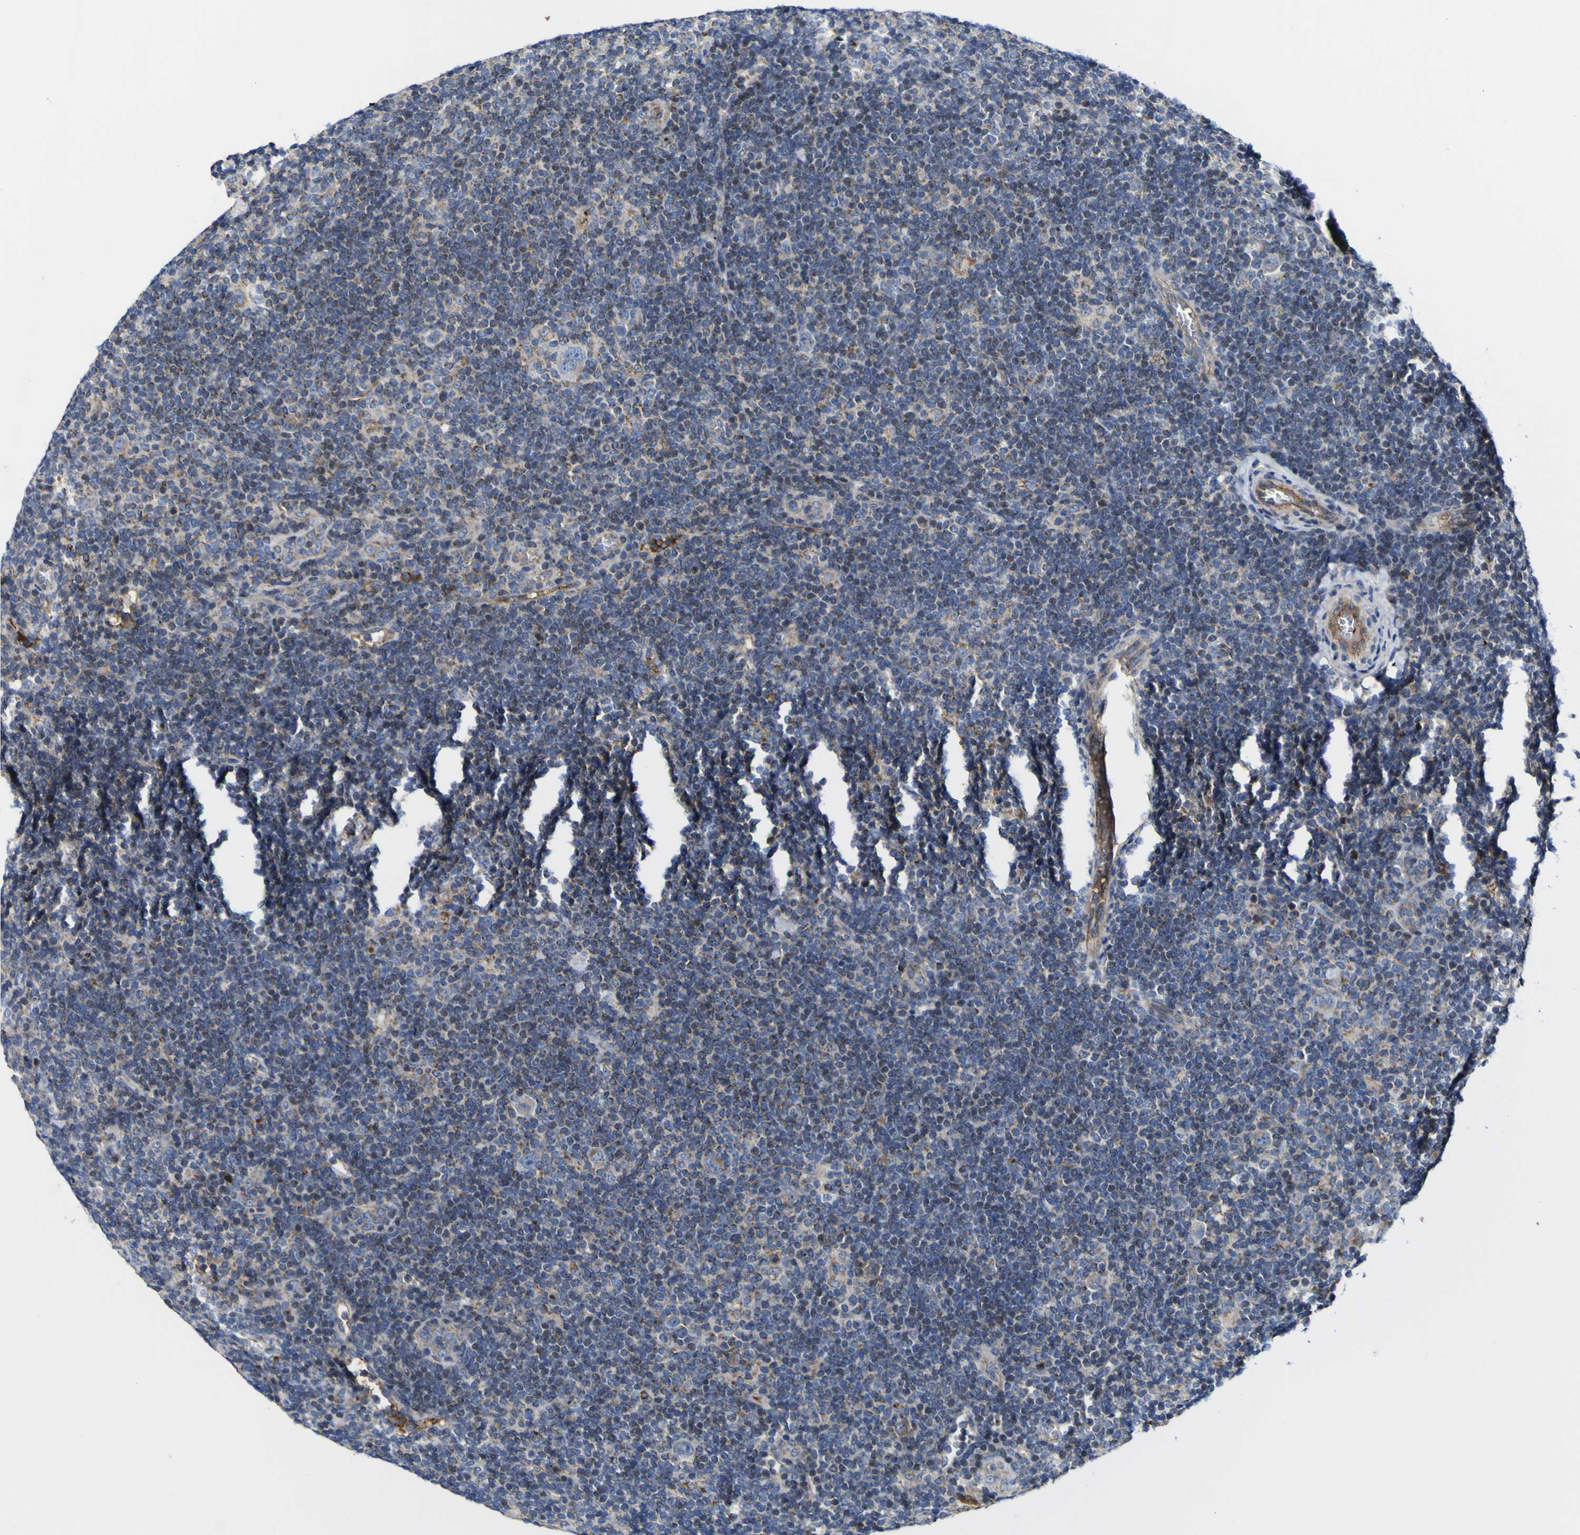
{"staining": {"intensity": "moderate", "quantity": "<25%", "location": "cytoplasmic/membranous"}, "tissue": "lymphoma", "cell_type": "Tumor cells", "image_type": "cancer", "snomed": [{"axis": "morphology", "description": "Hodgkin's disease, NOS"}, {"axis": "topography", "description": "Lymph node"}], "caption": "Lymphoma stained with a brown dye shows moderate cytoplasmic/membranous positive expression in about <25% of tumor cells.", "gene": "CCDC90B", "patient": {"sex": "female", "age": 57}}